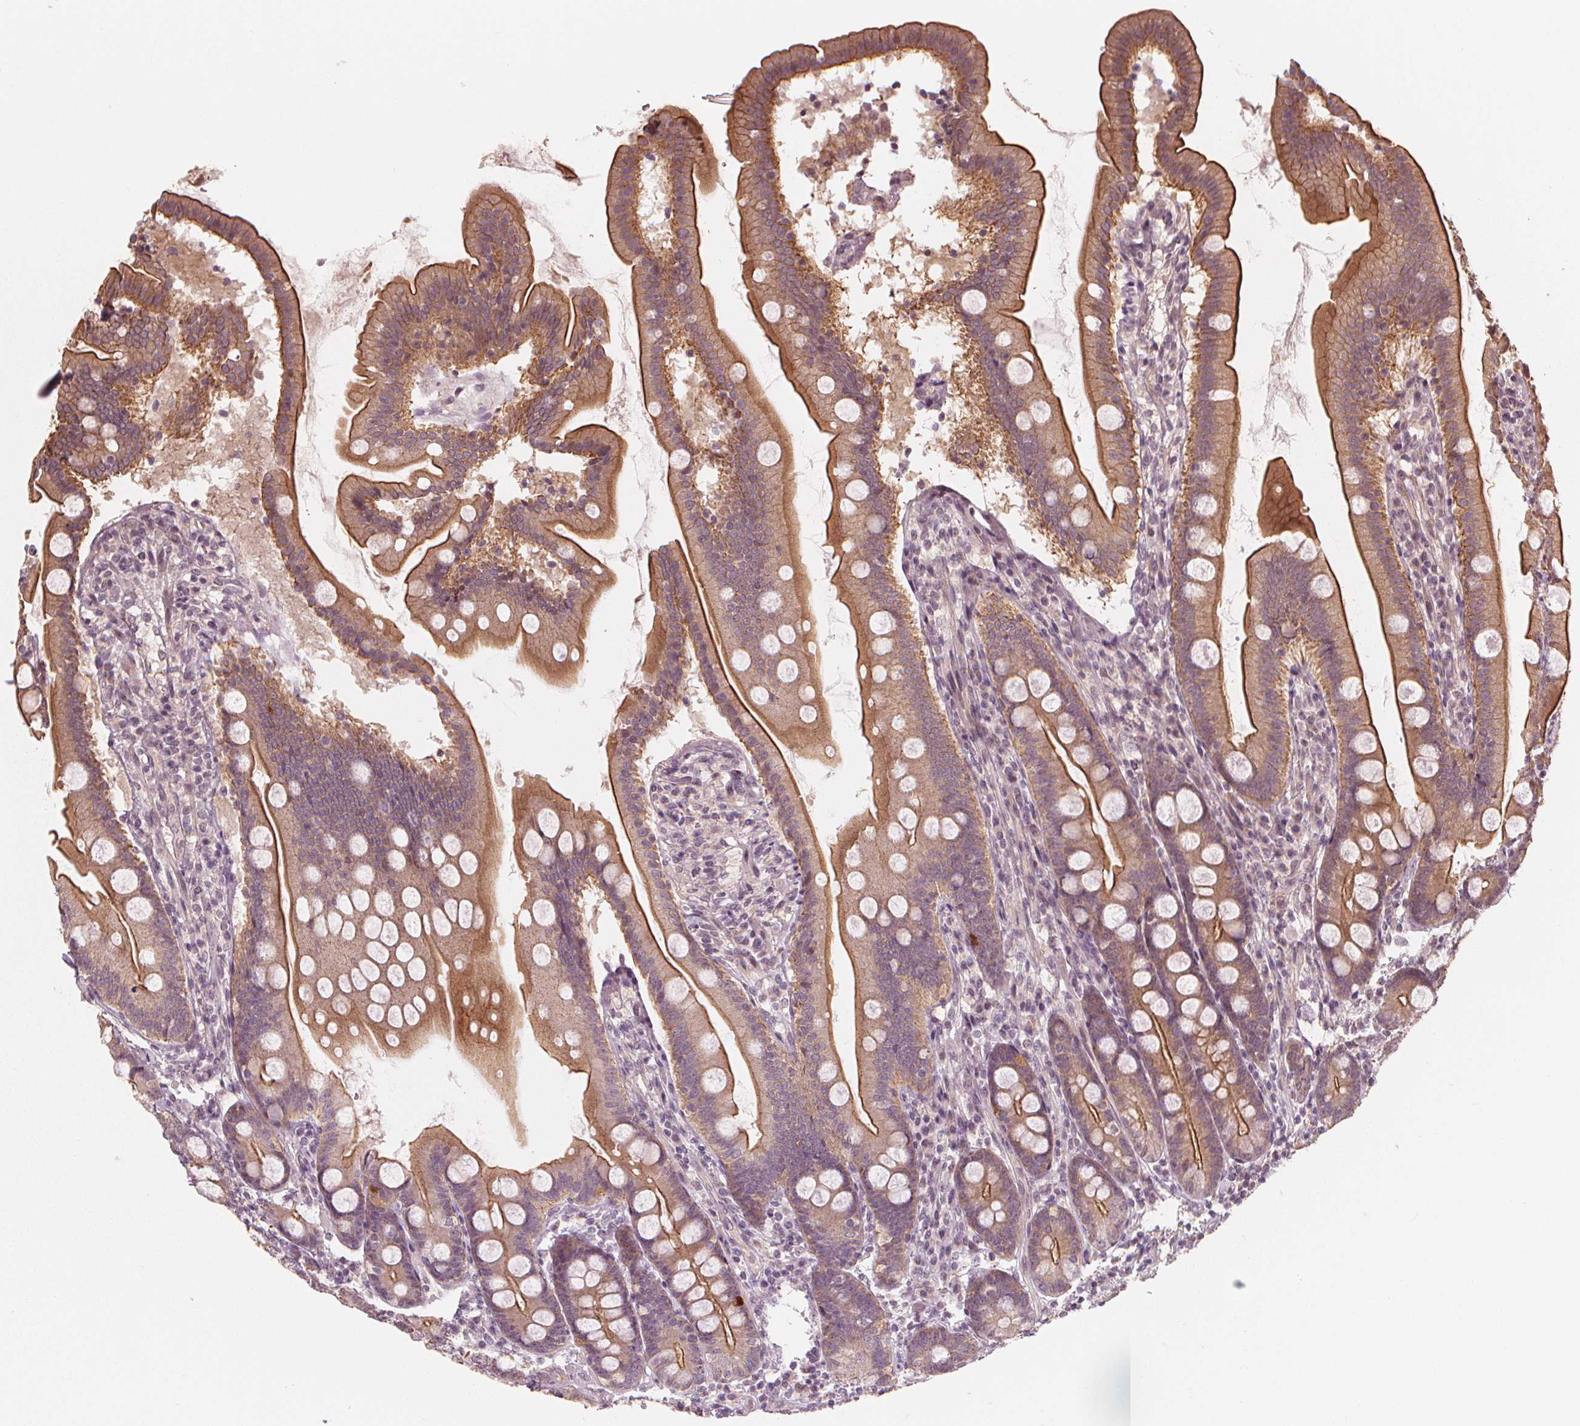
{"staining": {"intensity": "strong", "quantity": "25%-75%", "location": "cytoplasmic/membranous"}, "tissue": "duodenum", "cell_type": "Glandular cells", "image_type": "normal", "snomed": [{"axis": "morphology", "description": "Normal tissue, NOS"}, {"axis": "topography", "description": "Duodenum"}], "caption": "Immunohistochemistry photomicrograph of normal human duodenum stained for a protein (brown), which demonstrates high levels of strong cytoplasmic/membranous positivity in approximately 25%-75% of glandular cells.", "gene": "CLBA1", "patient": {"sex": "female", "age": 67}}